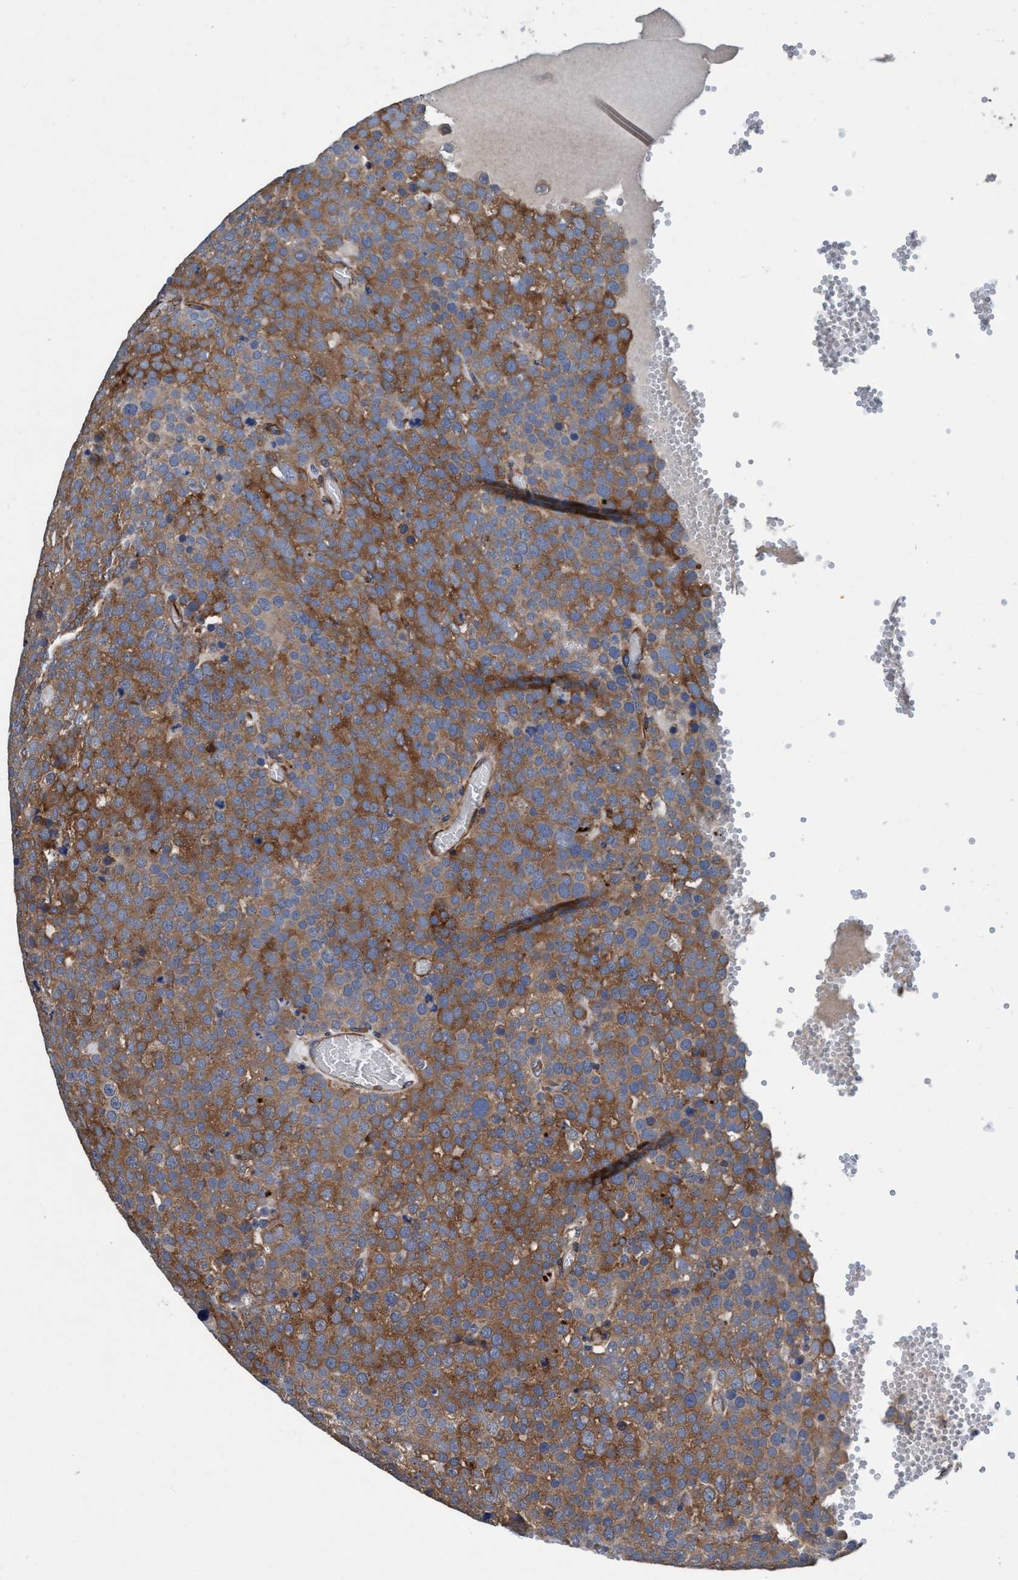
{"staining": {"intensity": "moderate", "quantity": ">75%", "location": "cytoplasmic/membranous"}, "tissue": "testis cancer", "cell_type": "Tumor cells", "image_type": "cancer", "snomed": [{"axis": "morphology", "description": "Normal tissue, NOS"}, {"axis": "morphology", "description": "Seminoma, NOS"}, {"axis": "topography", "description": "Testis"}], "caption": "A photomicrograph showing moderate cytoplasmic/membranous positivity in approximately >75% of tumor cells in testis seminoma, as visualized by brown immunohistochemical staining.", "gene": "ENDOG", "patient": {"sex": "male", "age": 71}}